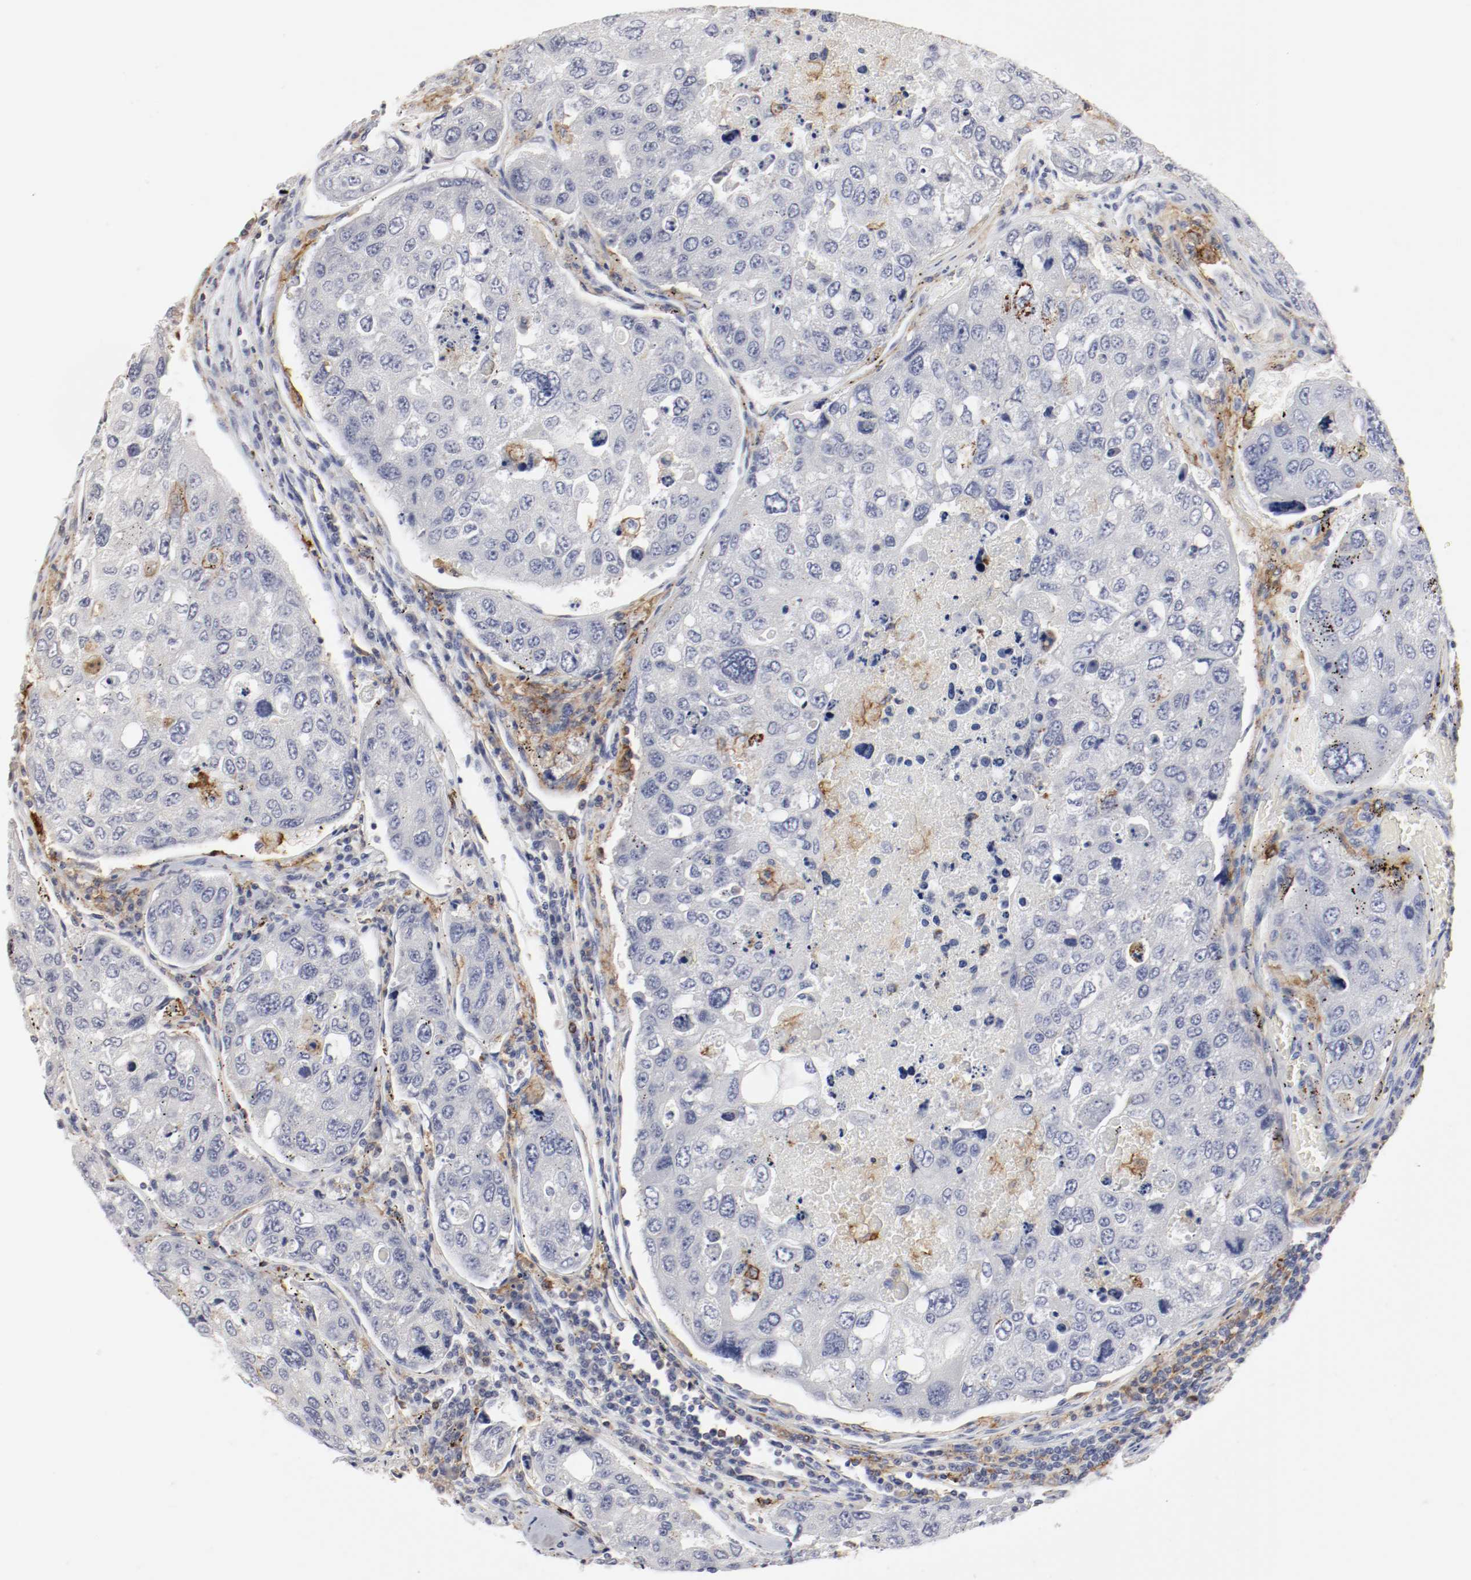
{"staining": {"intensity": "moderate", "quantity": "<25%", "location": "cytoplasmic/membranous"}, "tissue": "urothelial cancer", "cell_type": "Tumor cells", "image_type": "cancer", "snomed": [{"axis": "morphology", "description": "Urothelial carcinoma, High grade"}, {"axis": "topography", "description": "Lymph node"}, {"axis": "topography", "description": "Urinary bladder"}], "caption": "Urothelial cancer stained with DAB immunohistochemistry (IHC) exhibits low levels of moderate cytoplasmic/membranous staining in approximately <25% of tumor cells.", "gene": "ITGAX", "patient": {"sex": "male", "age": 51}}